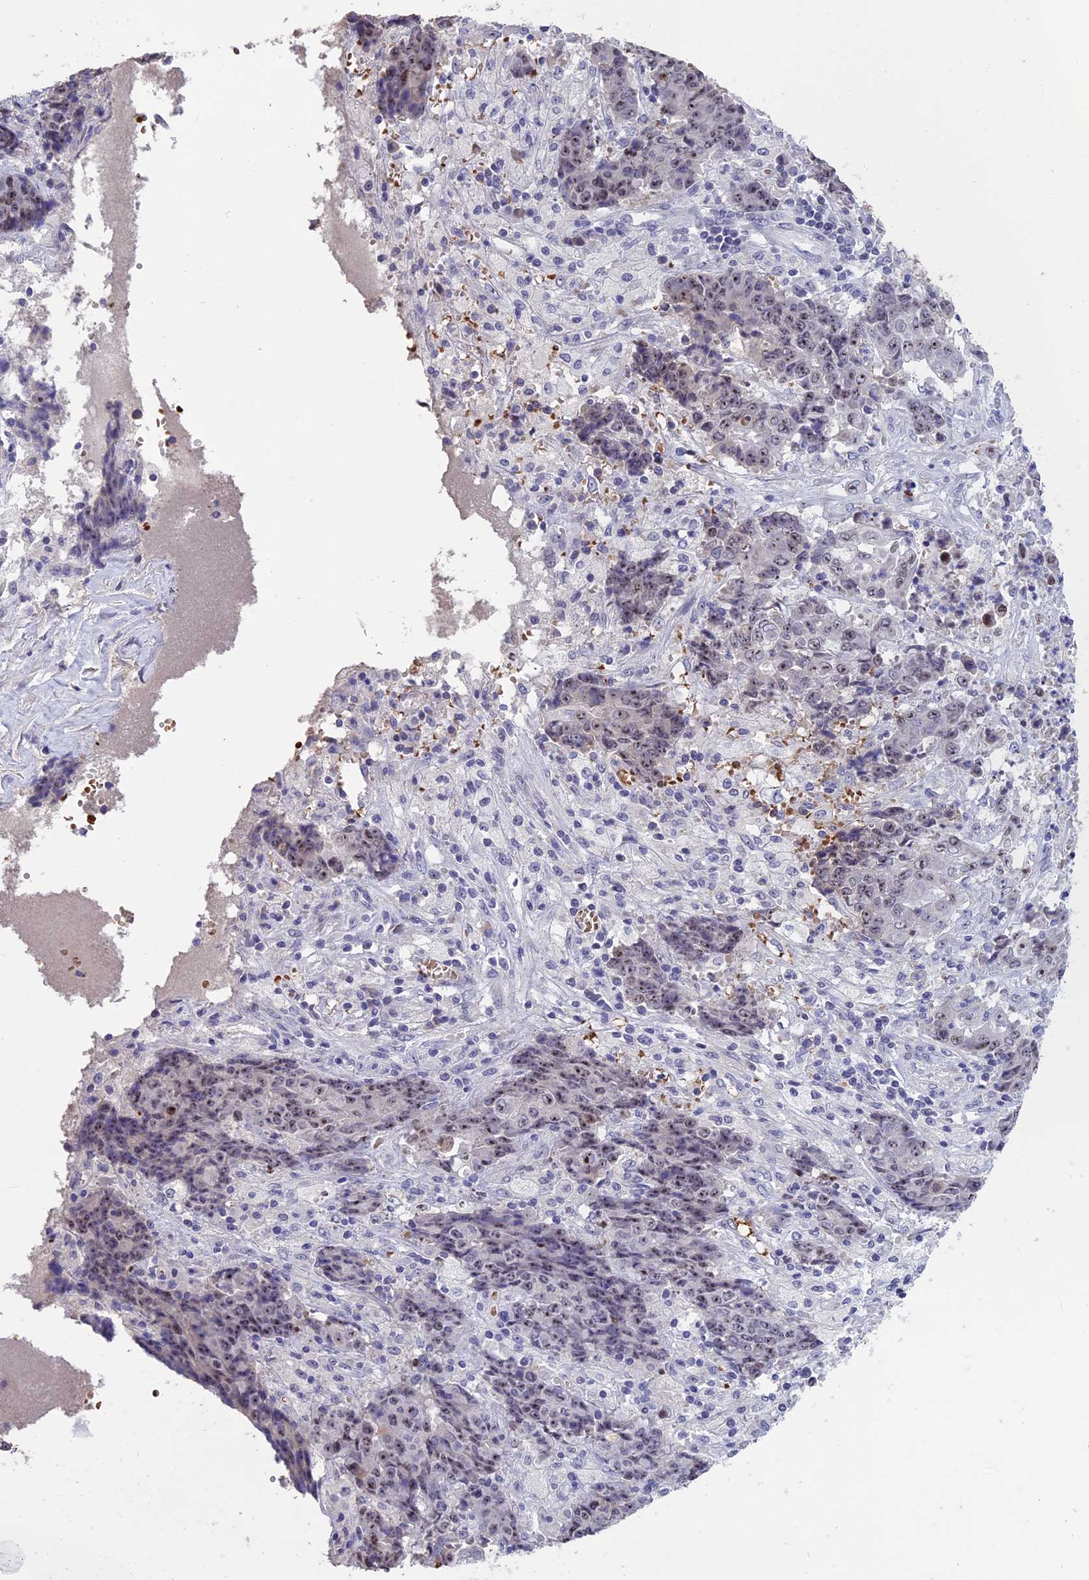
{"staining": {"intensity": "moderate", "quantity": "25%-75%", "location": "nuclear"}, "tissue": "ovarian cancer", "cell_type": "Tumor cells", "image_type": "cancer", "snomed": [{"axis": "morphology", "description": "Carcinoma, endometroid"}, {"axis": "topography", "description": "Ovary"}], "caption": "Immunohistochemistry (DAB (3,3'-diaminobenzidine)) staining of ovarian cancer (endometroid carcinoma) demonstrates moderate nuclear protein positivity in approximately 25%-75% of tumor cells.", "gene": "KNOP1", "patient": {"sex": "female", "age": 42}}